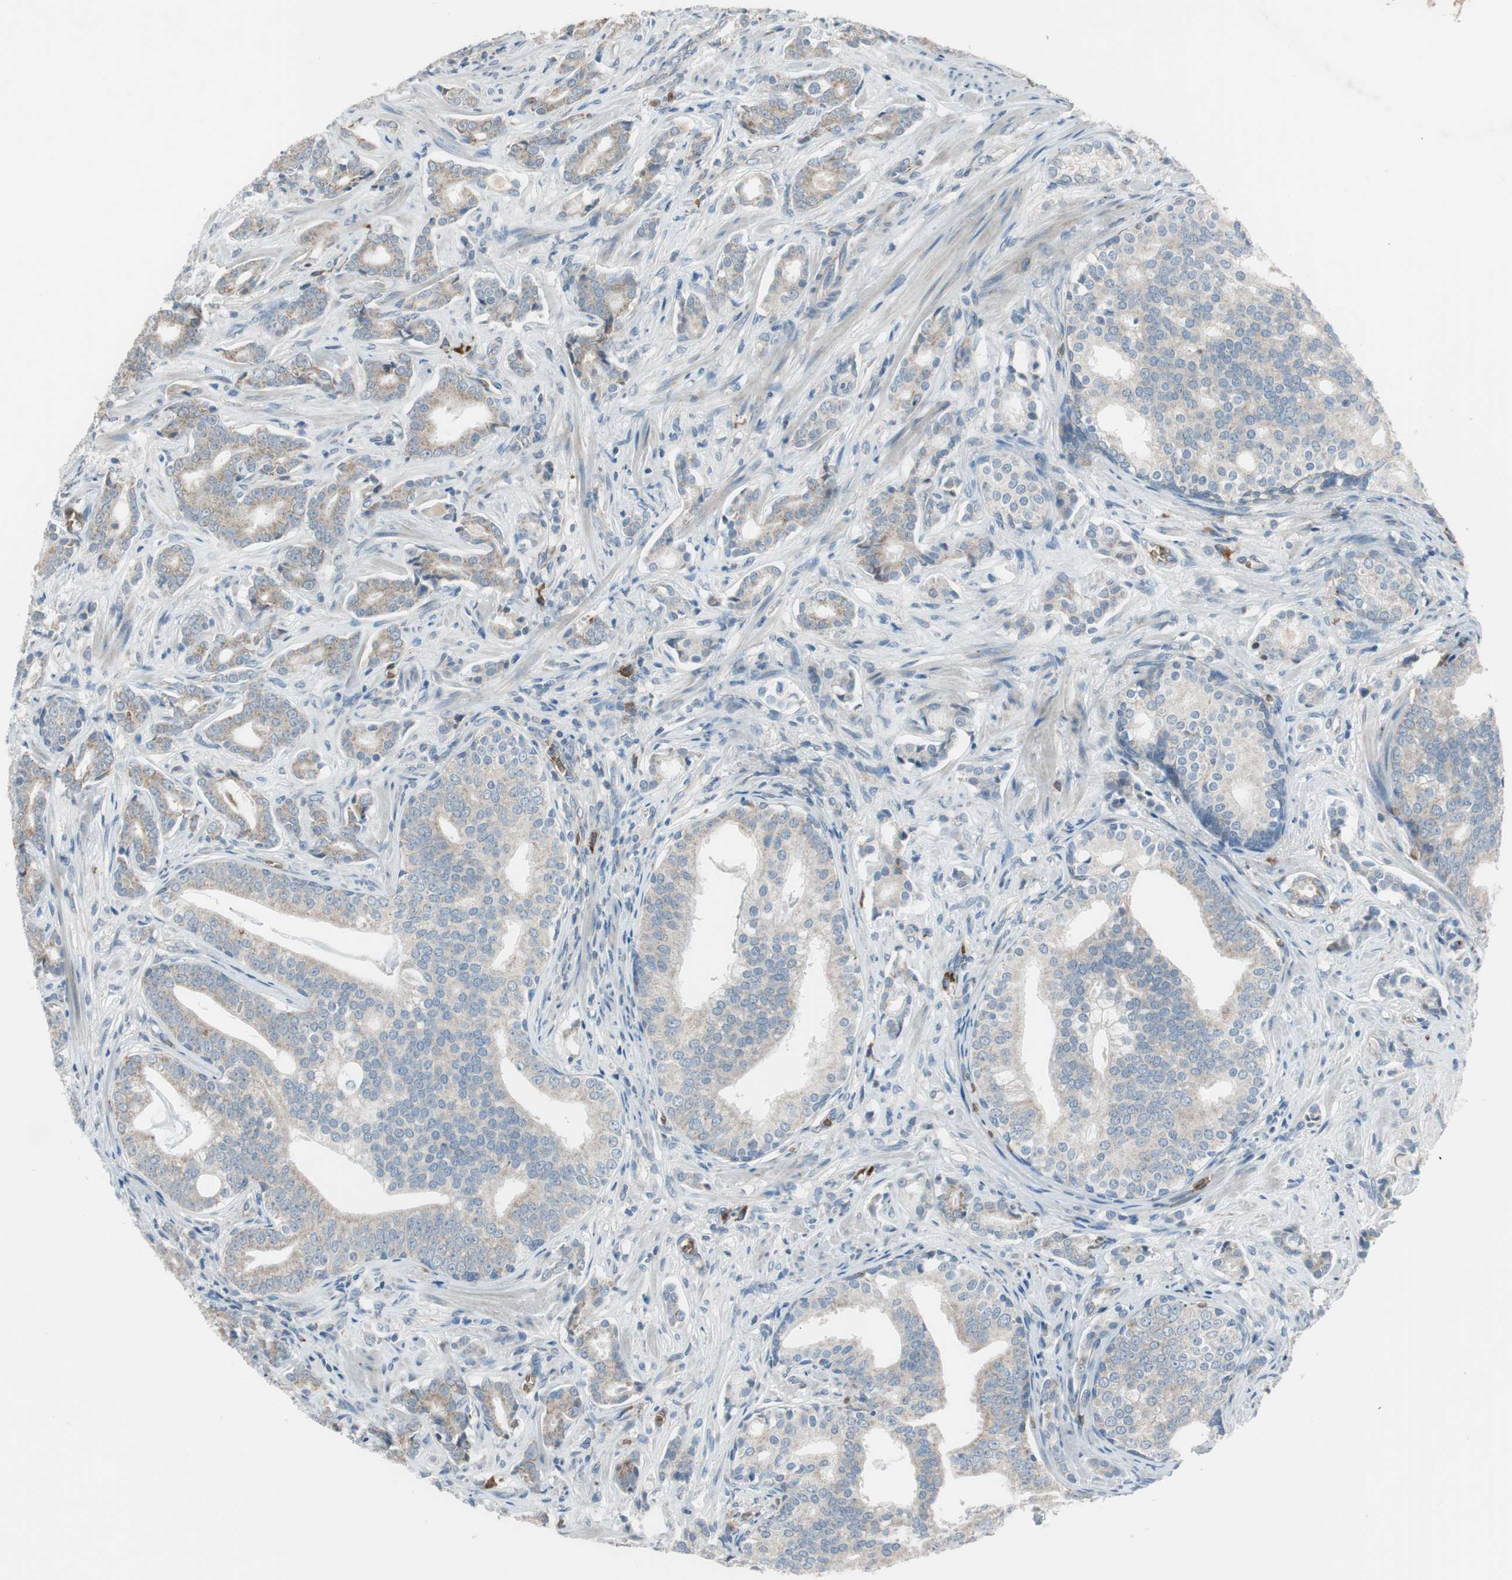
{"staining": {"intensity": "weak", "quantity": "25%-75%", "location": "cytoplasmic/membranous"}, "tissue": "prostate cancer", "cell_type": "Tumor cells", "image_type": "cancer", "snomed": [{"axis": "morphology", "description": "Adenocarcinoma, Low grade"}, {"axis": "topography", "description": "Prostate"}], "caption": "A low amount of weak cytoplasmic/membranous positivity is appreciated in about 25%-75% of tumor cells in prostate cancer tissue.", "gene": "GYPC", "patient": {"sex": "male", "age": 58}}